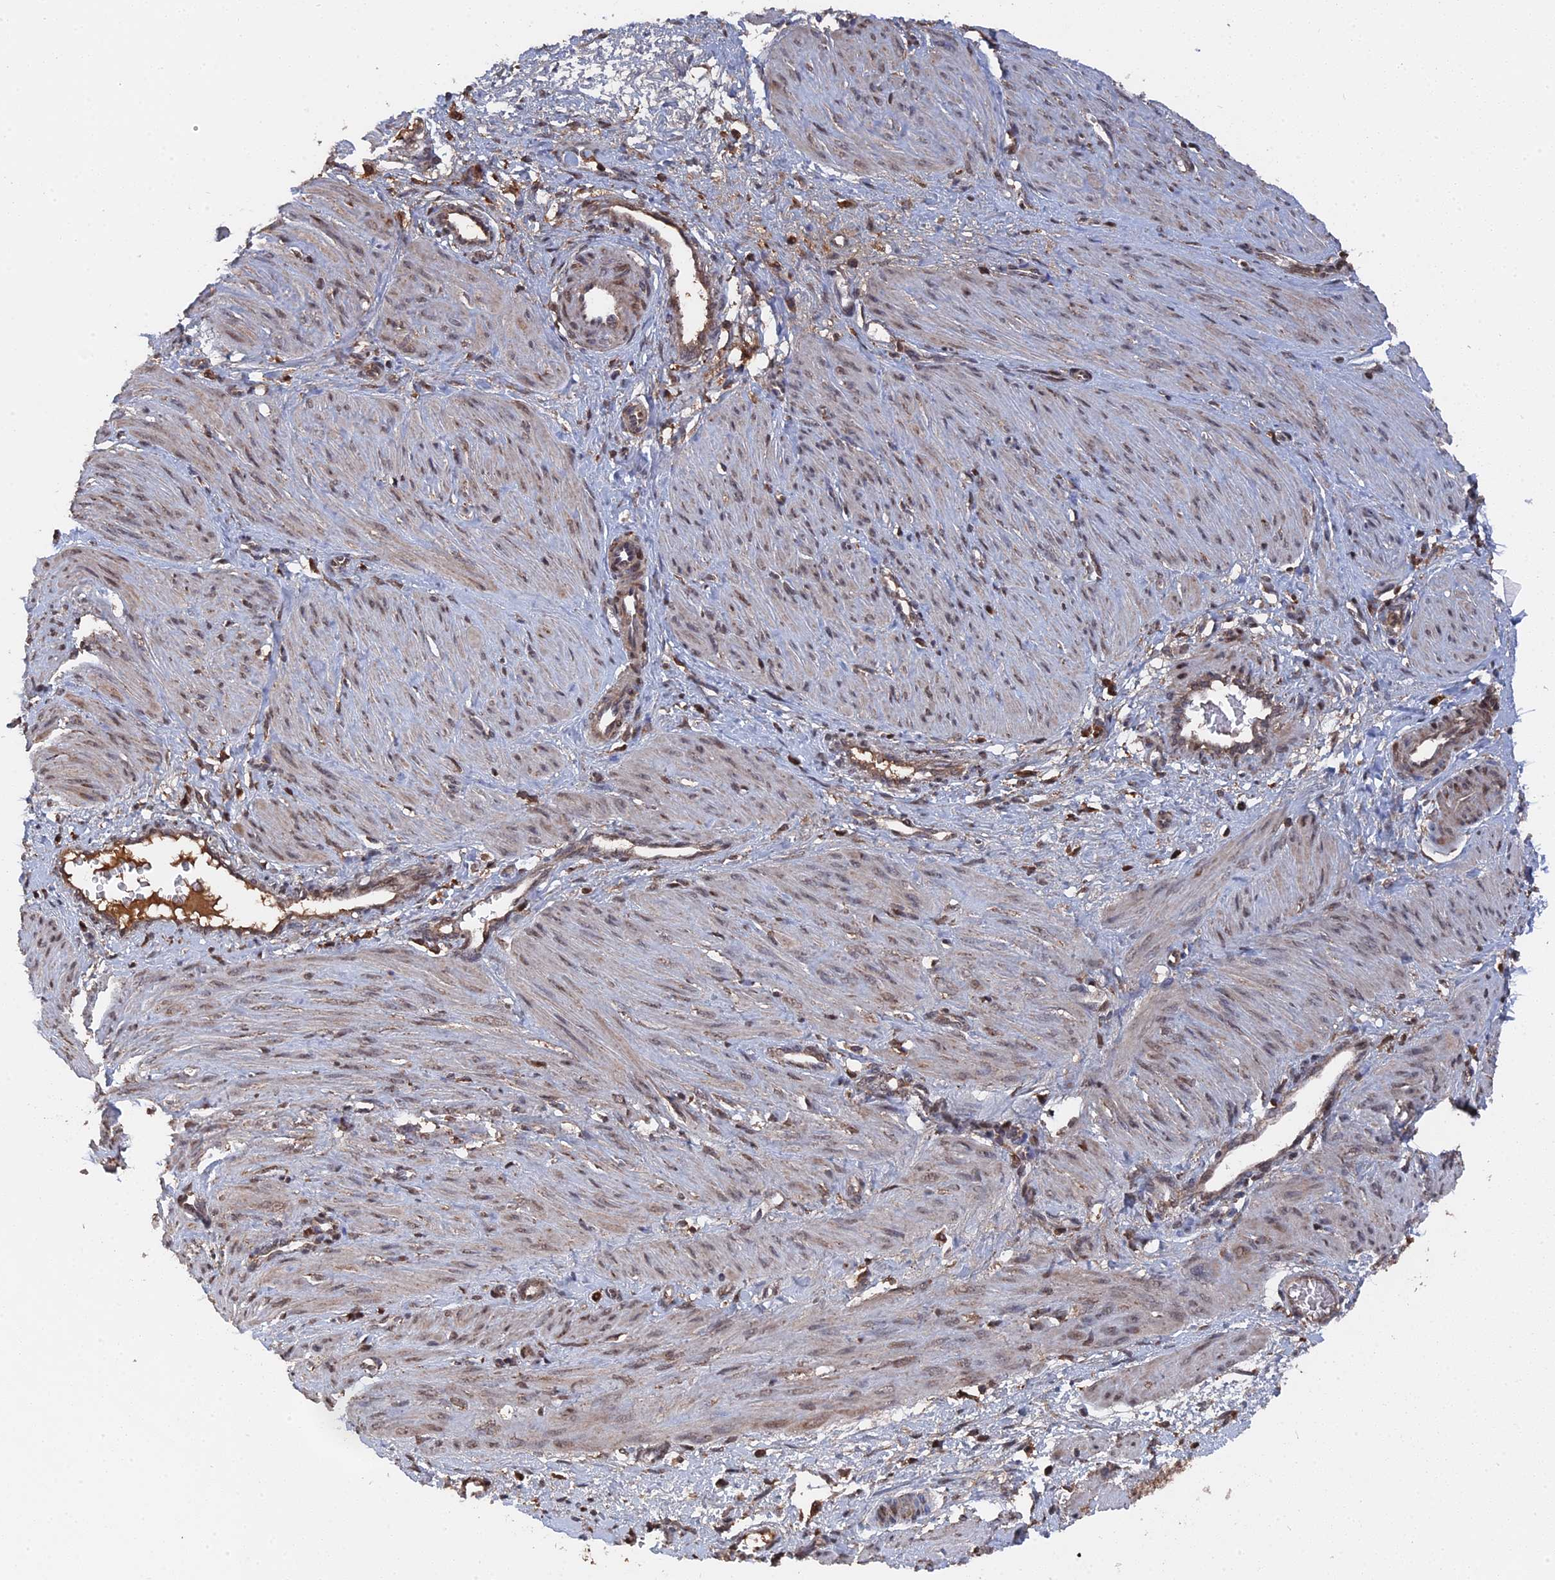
{"staining": {"intensity": "moderate", "quantity": "<25%", "location": "nuclear"}, "tissue": "smooth muscle", "cell_type": "Smooth muscle cells", "image_type": "normal", "snomed": [{"axis": "morphology", "description": "Normal tissue, NOS"}, {"axis": "topography", "description": "Endometrium"}], "caption": "Brown immunohistochemical staining in normal human smooth muscle displays moderate nuclear expression in about <25% of smooth muscle cells. The protein of interest is stained brown, and the nuclei are stained in blue (DAB (3,3'-diaminobenzidine) IHC with brightfield microscopy, high magnification).", "gene": "CEACAM21", "patient": {"sex": "female", "age": 33}}